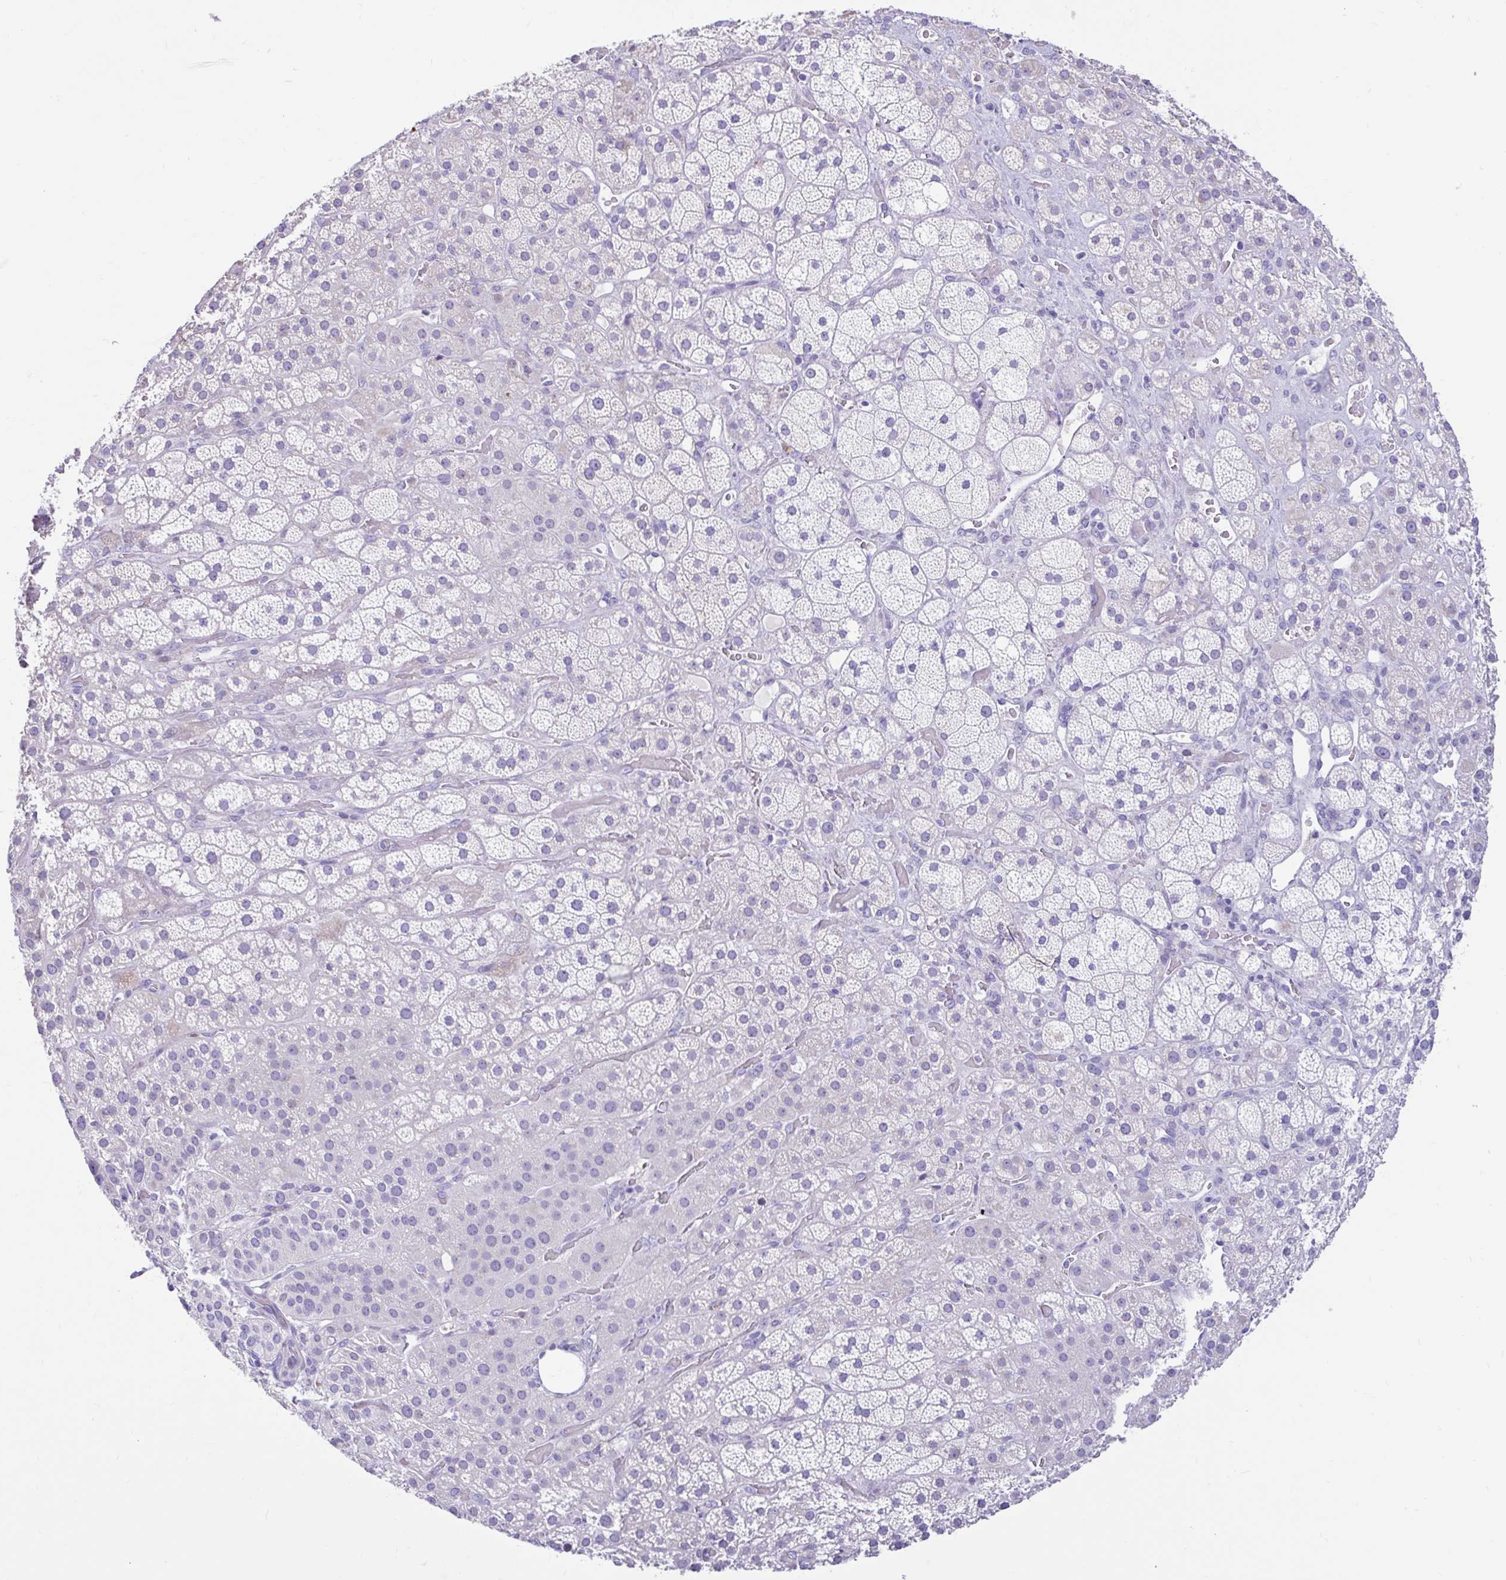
{"staining": {"intensity": "weak", "quantity": "<25%", "location": "cytoplasmic/membranous"}, "tissue": "adrenal gland", "cell_type": "Glandular cells", "image_type": "normal", "snomed": [{"axis": "morphology", "description": "Normal tissue, NOS"}, {"axis": "topography", "description": "Adrenal gland"}], "caption": "Immunohistochemical staining of unremarkable adrenal gland exhibits no significant staining in glandular cells.", "gene": "NHLH2", "patient": {"sex": "male", "age": 57}}